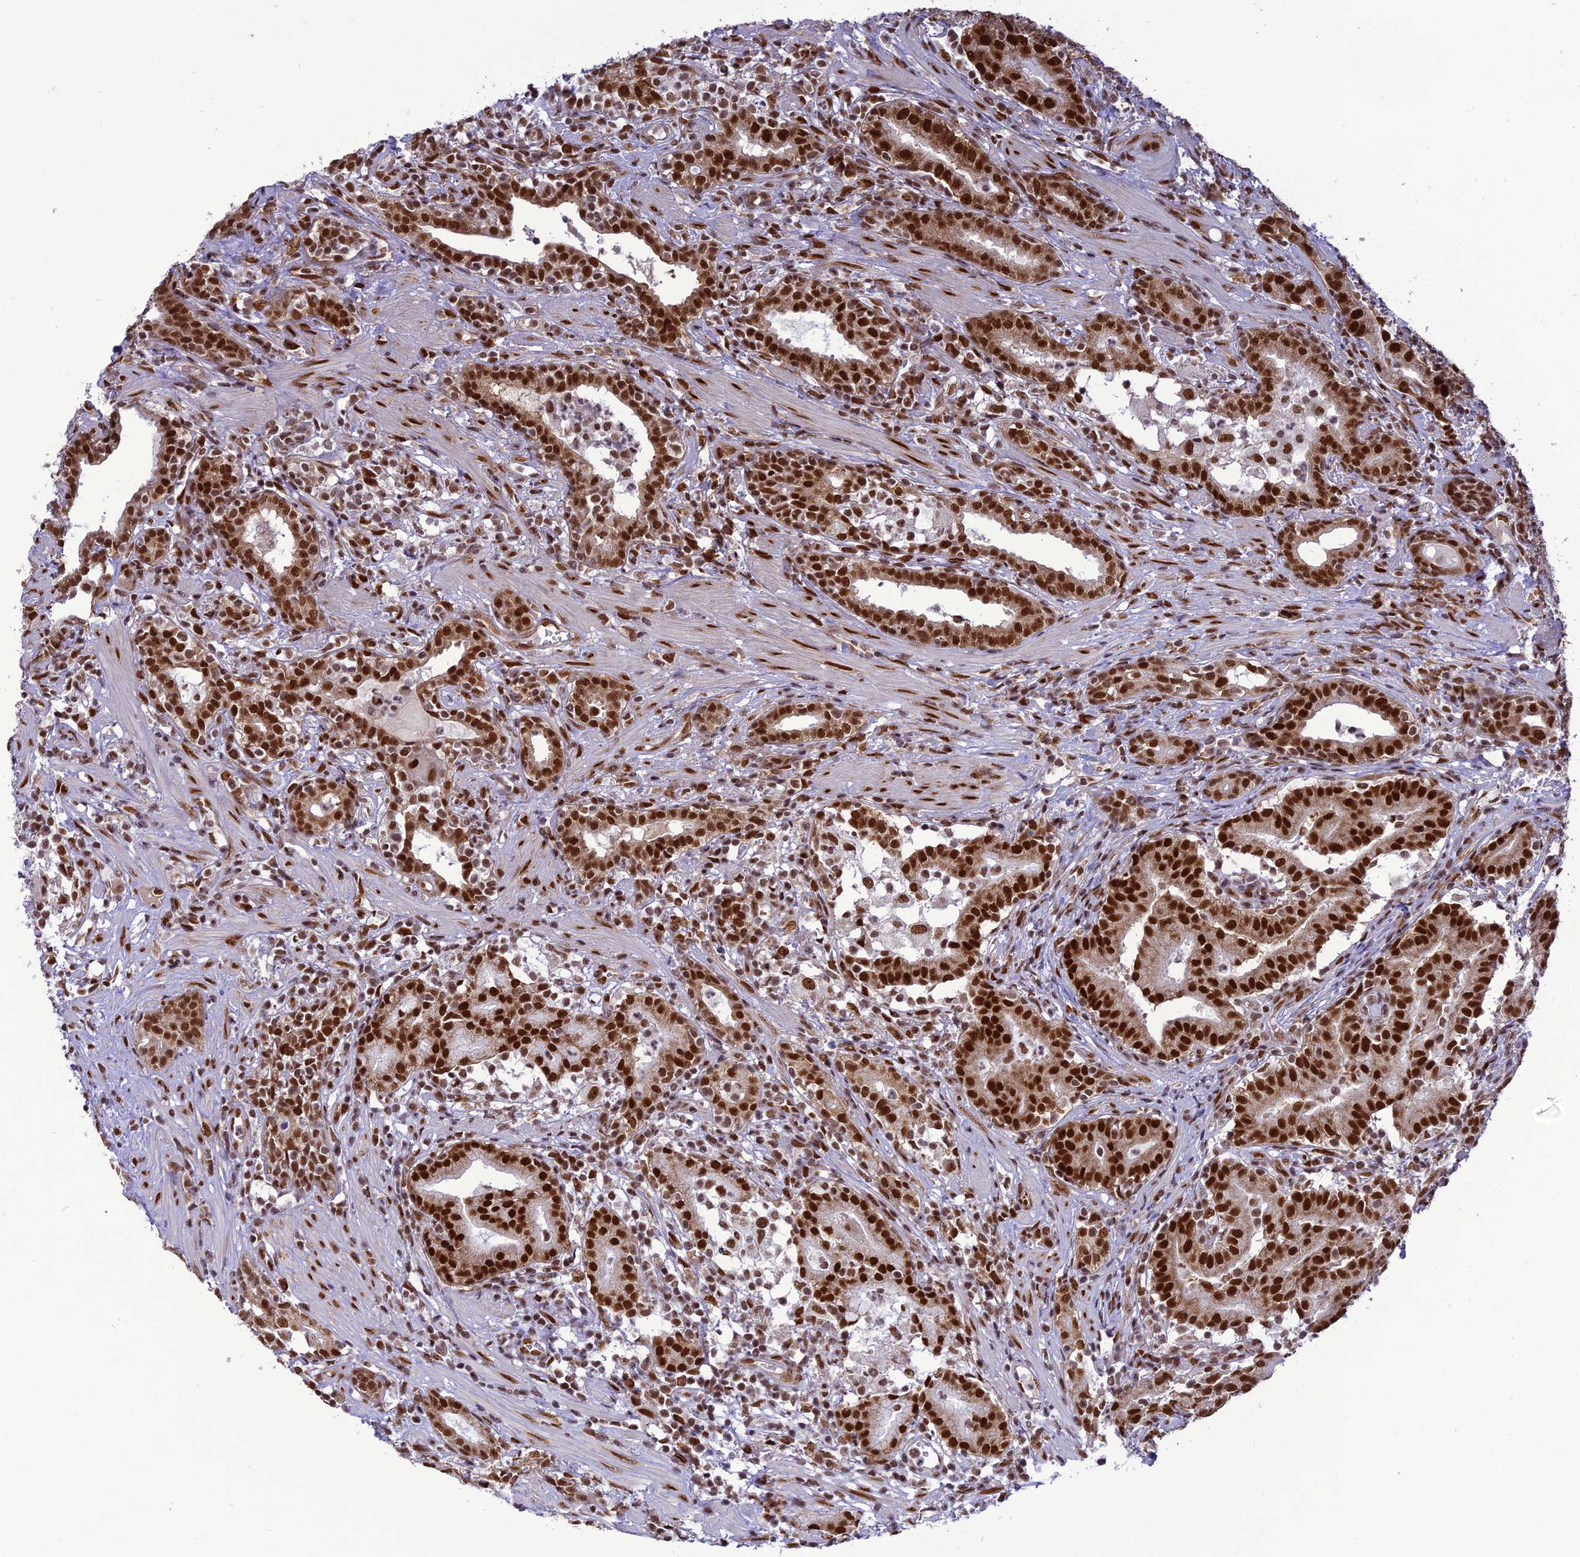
{"staining": {"intensity": "strong", "quantity": ">75%", "location": "nuclear"}, "tissue": "prostate cancer", "cell_type": "Tumor cells", "image_type": "cancer", "snomed": [{"axis": "morphology", "description": "Adenocarcinoma, High grade"}, {"axis": "topography", "description": "Prostate"}], "caption": "Immunohistochemistry photomicrograph of prostate cancer (high-grade adenocarcinoma) stained for a protein (brown), which displays high levels of strong nuclear staining in approximately >75% of tumor cells.", "gene": "DDX1", "patient": {"sex": "male", "age": 67}}